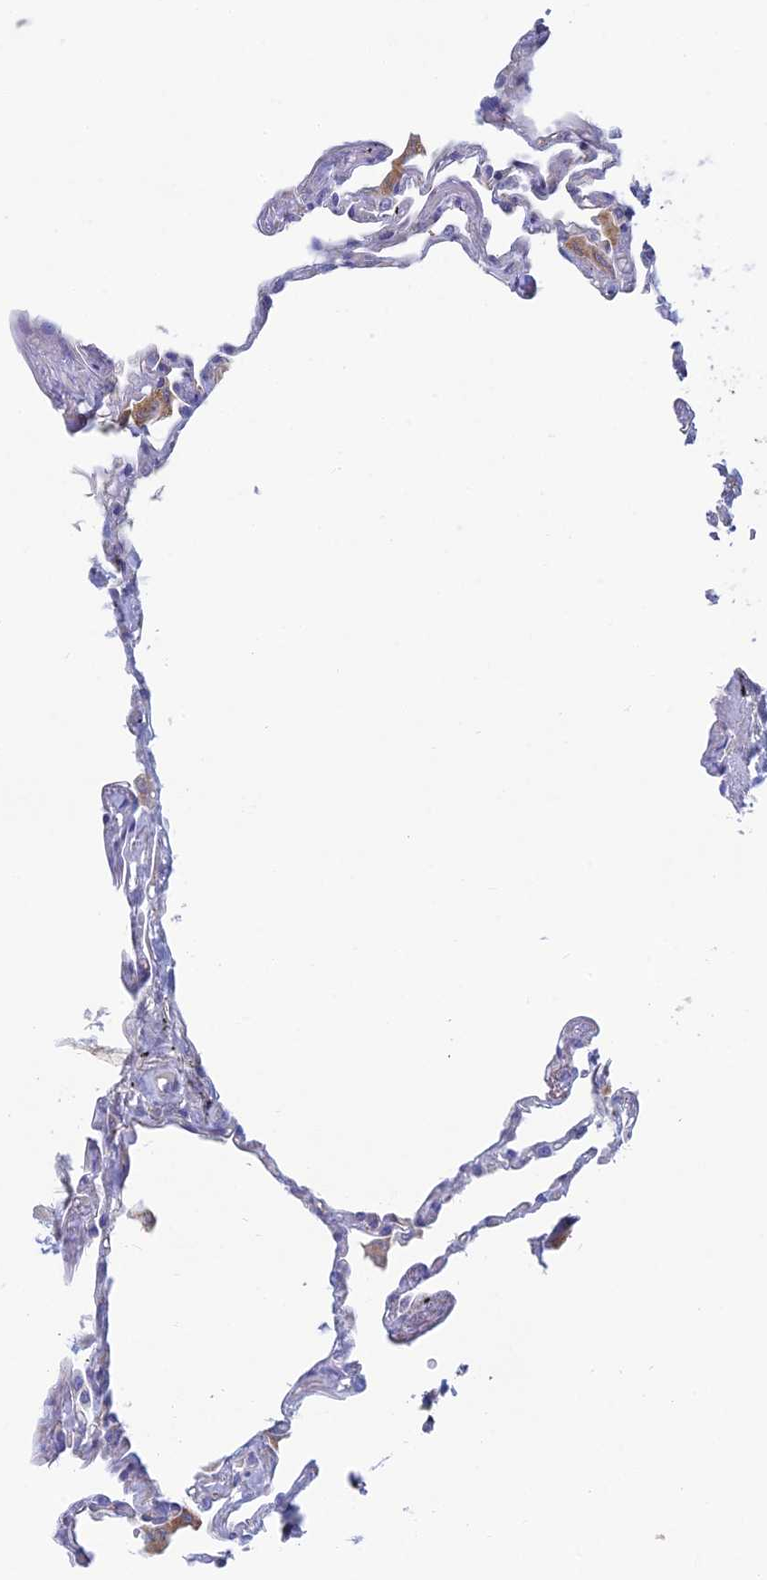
{"staining": {"intensity": "negative", "quantity": "none", "location": "none"}, "tissue": "lung", "cell_type": "Alveolar cells", "image_type": "normal", "snomed": [{"axis": "morphology", "description": "Normal tissue, NOS"}, {"axis": "topography", "description": "Lung"}], "caption": "This is an immunohistochemistry (IHC) photomicrograph of normal lung. There is no positivity in alveolar cells.", "gene": "FERD3L", "patient": {"sex": "female", "age": 67}}